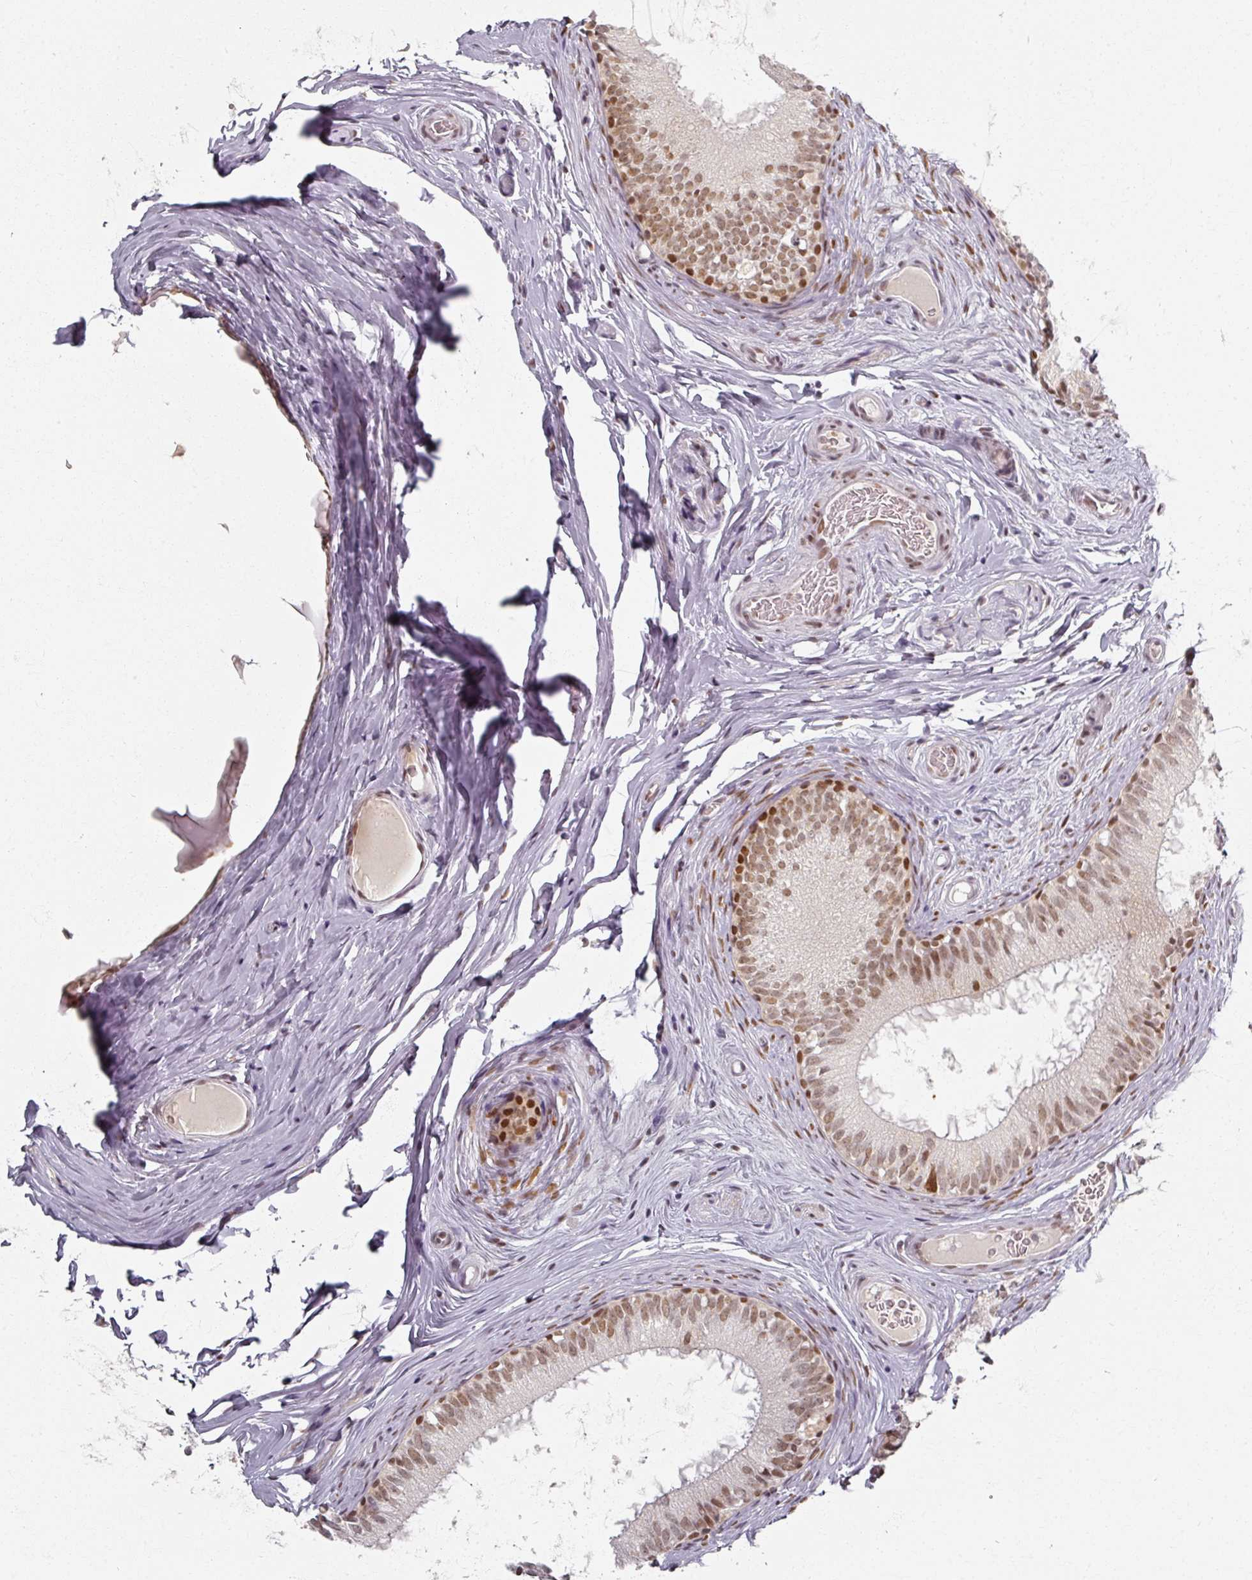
{"staining": {"intensity": "moderate", "quantity": ">75%", "location": "nuclear"}, "tissue": "epididymis", "cell_type": "Glandular cells", "image_type": "normal", "snomed": [{"axis": "morphology", "description": "Normal tissue, NOS"}, {"axis": "topography", "description": "Epididymis"}], "caption": "High-magnification brightfield microscopy of benign epididymis stained with DAB (3,3'-diaminobenzidine) (brown) and counterstained with hematoxylin (blue). glandular cells exhibit moderate nuclear positivity is present in about>75% of cells. Using DAB (brown) and hematoxylin (blue) stains, captured at high magnification using brightfield microscopy.", "gene": "RIPOR3", "patient": {"sex": "male", "age": 25}}